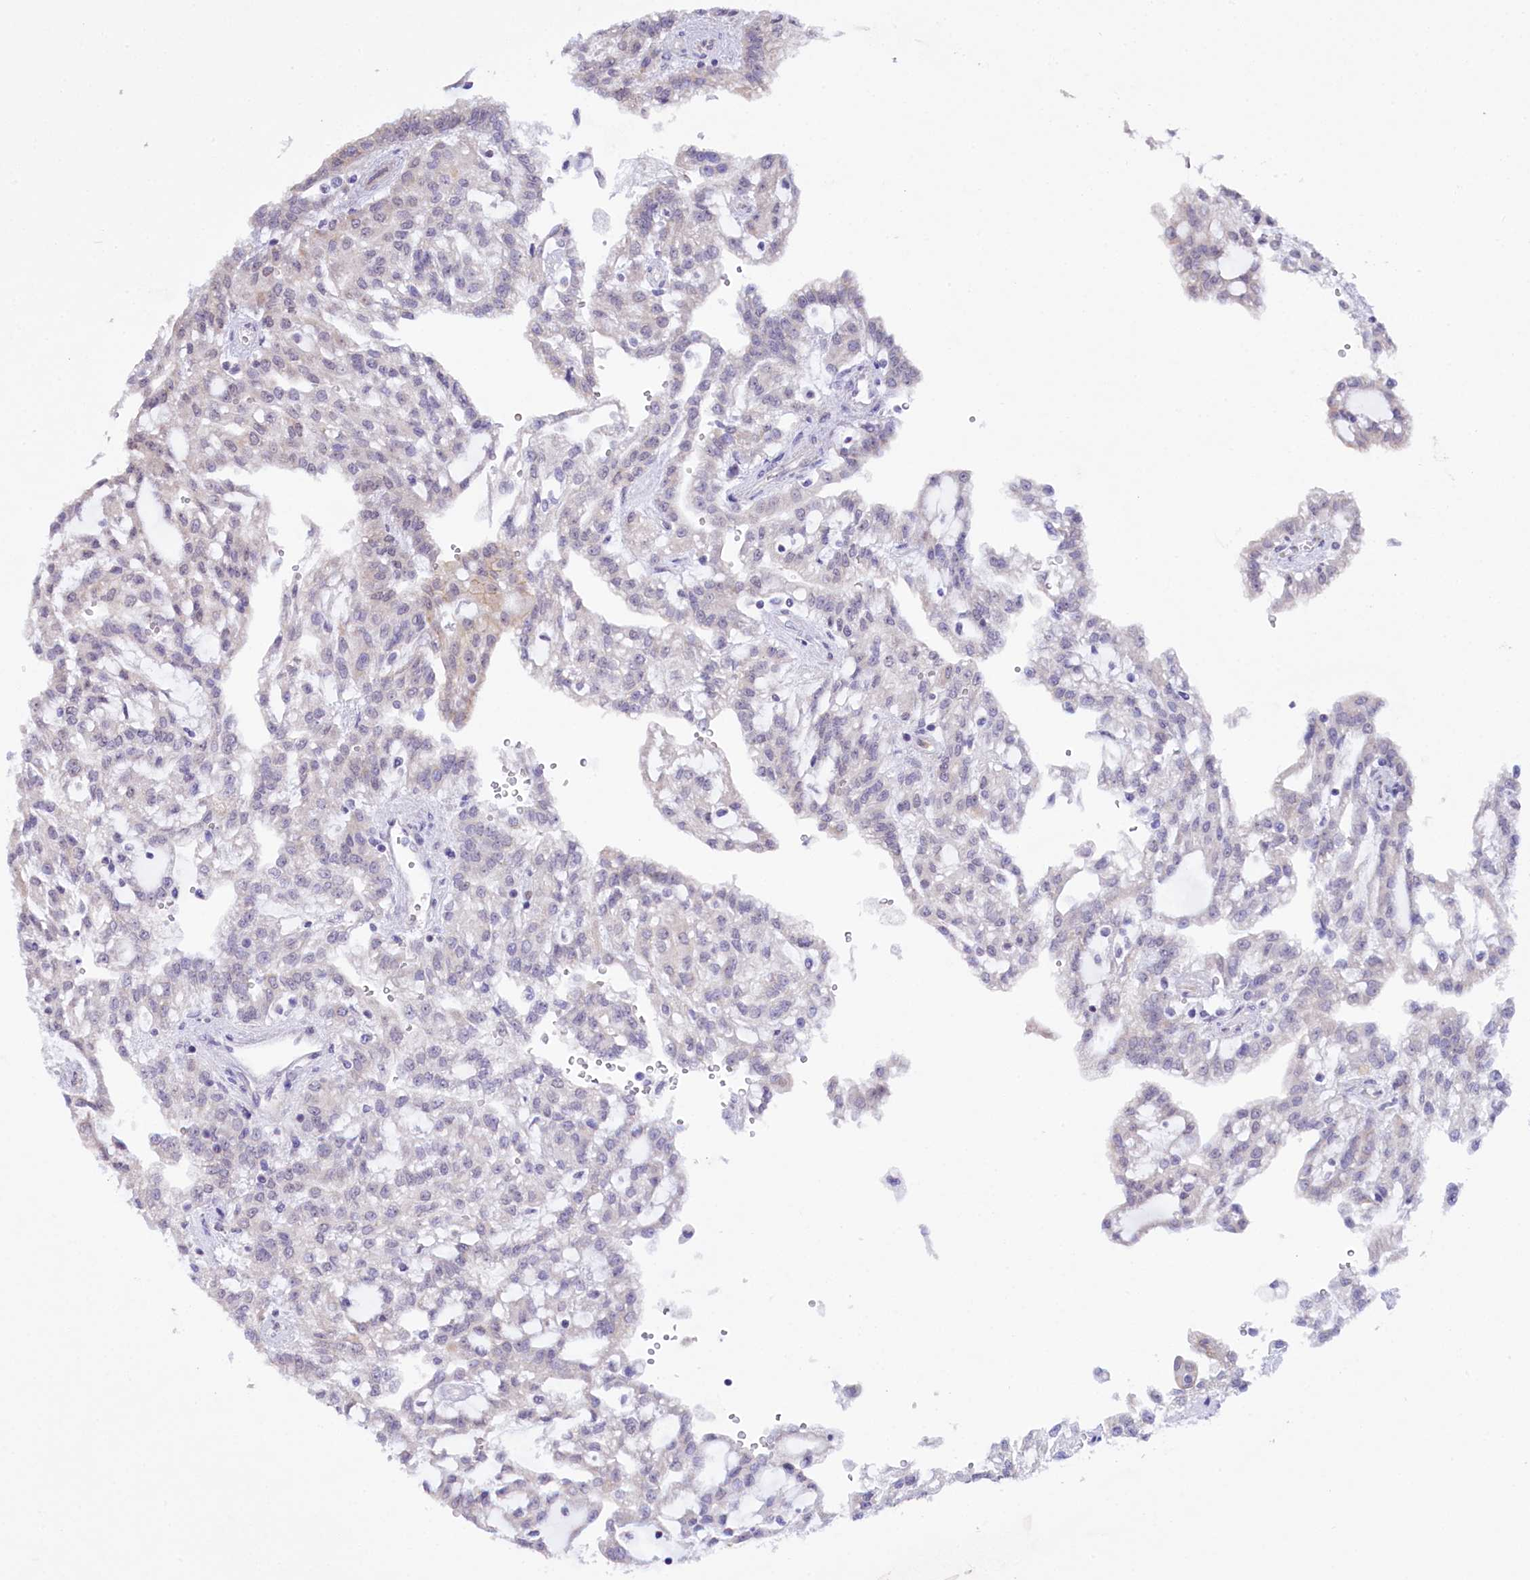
{"staining": {"intensity": "negative", "quantity": "none", "location": "none"}, "tissue": "renal cancer", "cell_type": "Tumor cells", "image_type": "cancer", "snomed": [{"axis": "morphology", "description": "Adenocarcinoma, NOS"}, {"axis": "topography", "description": "Kidney"}], "caption": "A micrograph of human renal adenocarcinoma is negative for staining in tumor cells.", "gene": "SPATS2", "patient": {"sex": "male", "age": 63}}